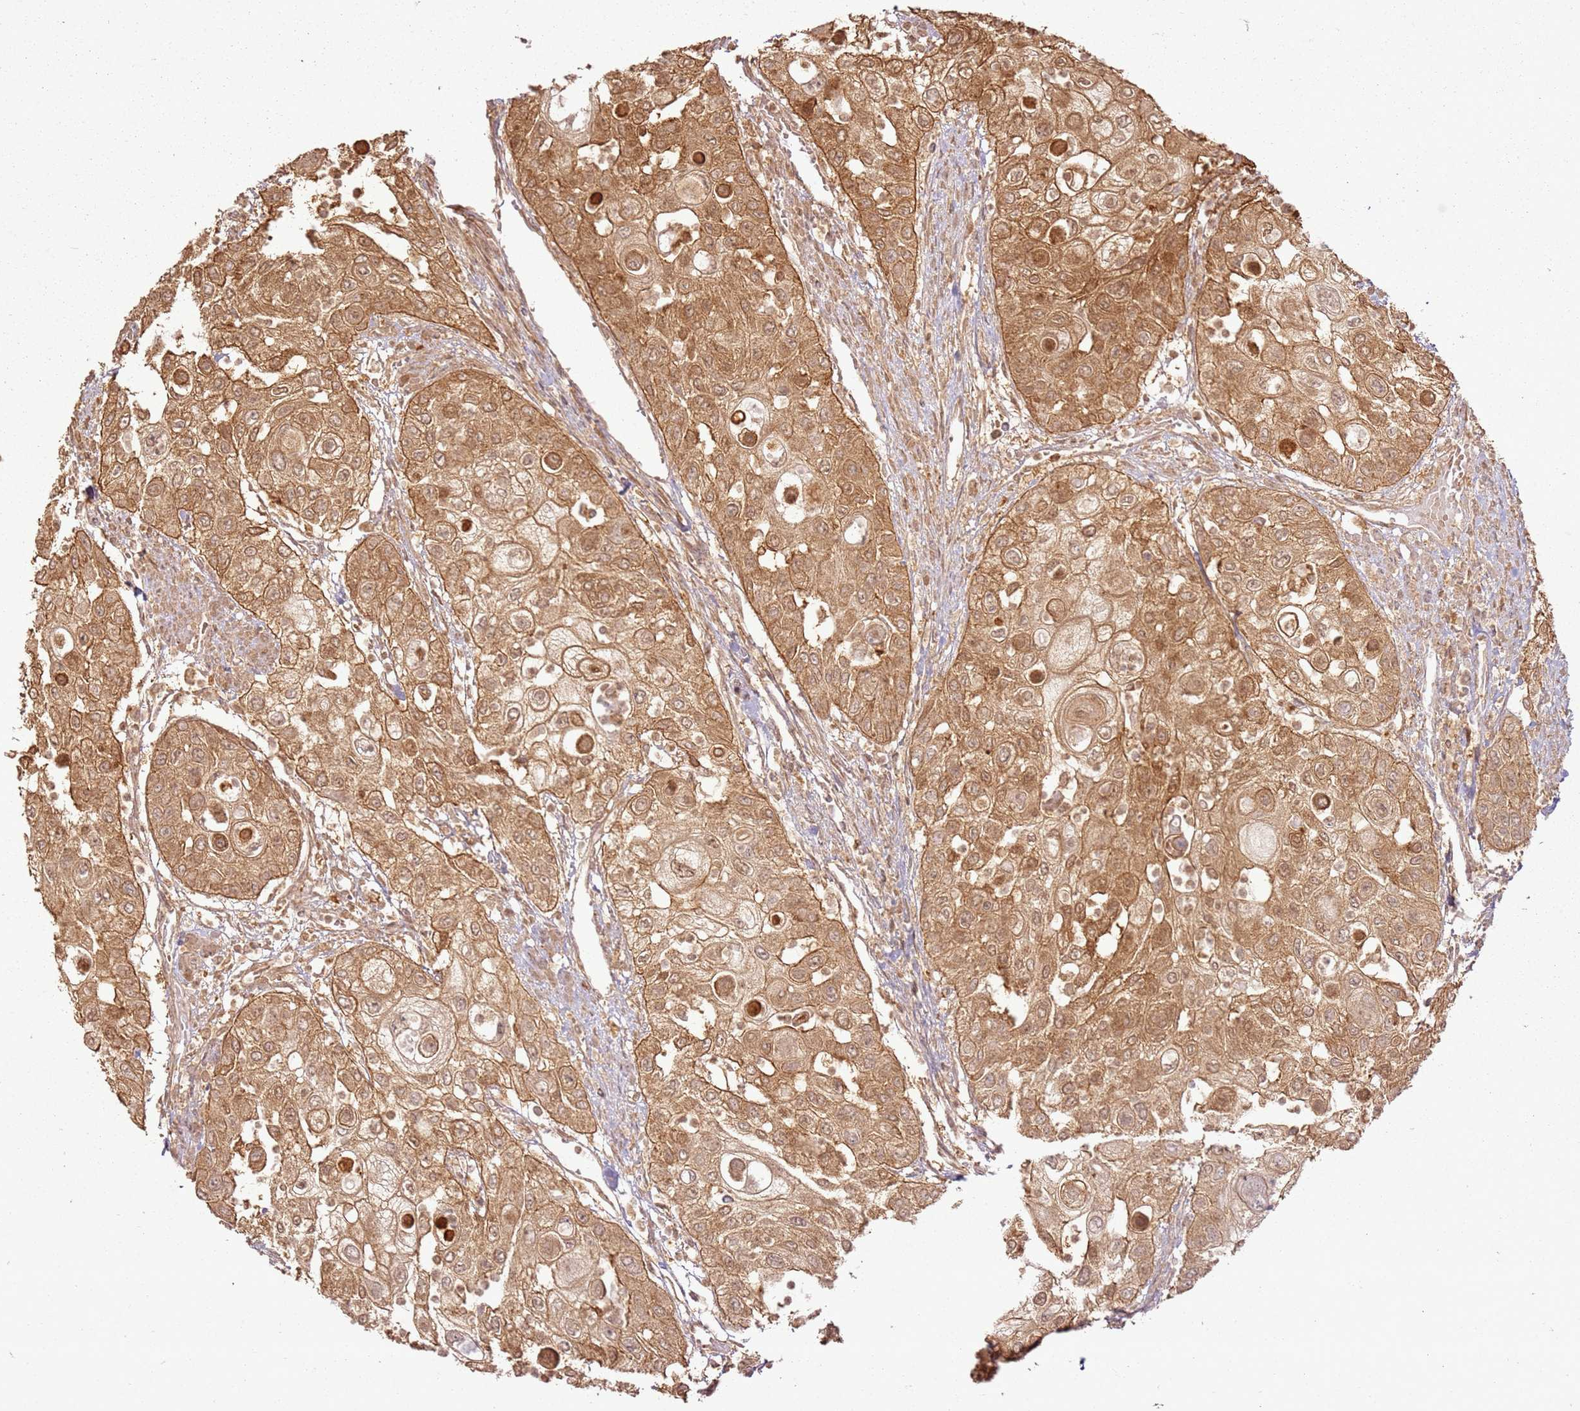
{"staining": {"intensity": "moderate", "quantity": ">75%", "location": "cytoplasmic/membranous"}, "tissue": "urothelial cancer", "cell_type": "Tumor cells", "image_type": "cancer", "snomed": [{"axis": "morphology", "description": "Urothelial carcinoma, High grade"}, {"axis": "topography", "description": "Urinary bladder"}], "caption": "Immunohistochemistry photomicrograph of neoplastic tissue: urothelial cancer stained using immunohistochemistry (IHC) exhibits medium levels of moderate protein expression localized specifically in the cytoplasmic/membranous of tumor cells, appearing as a cytoplasmic/membranous brown color.", "gene": "ZNF776", "patient": {"sex": "female", "age": 79}}